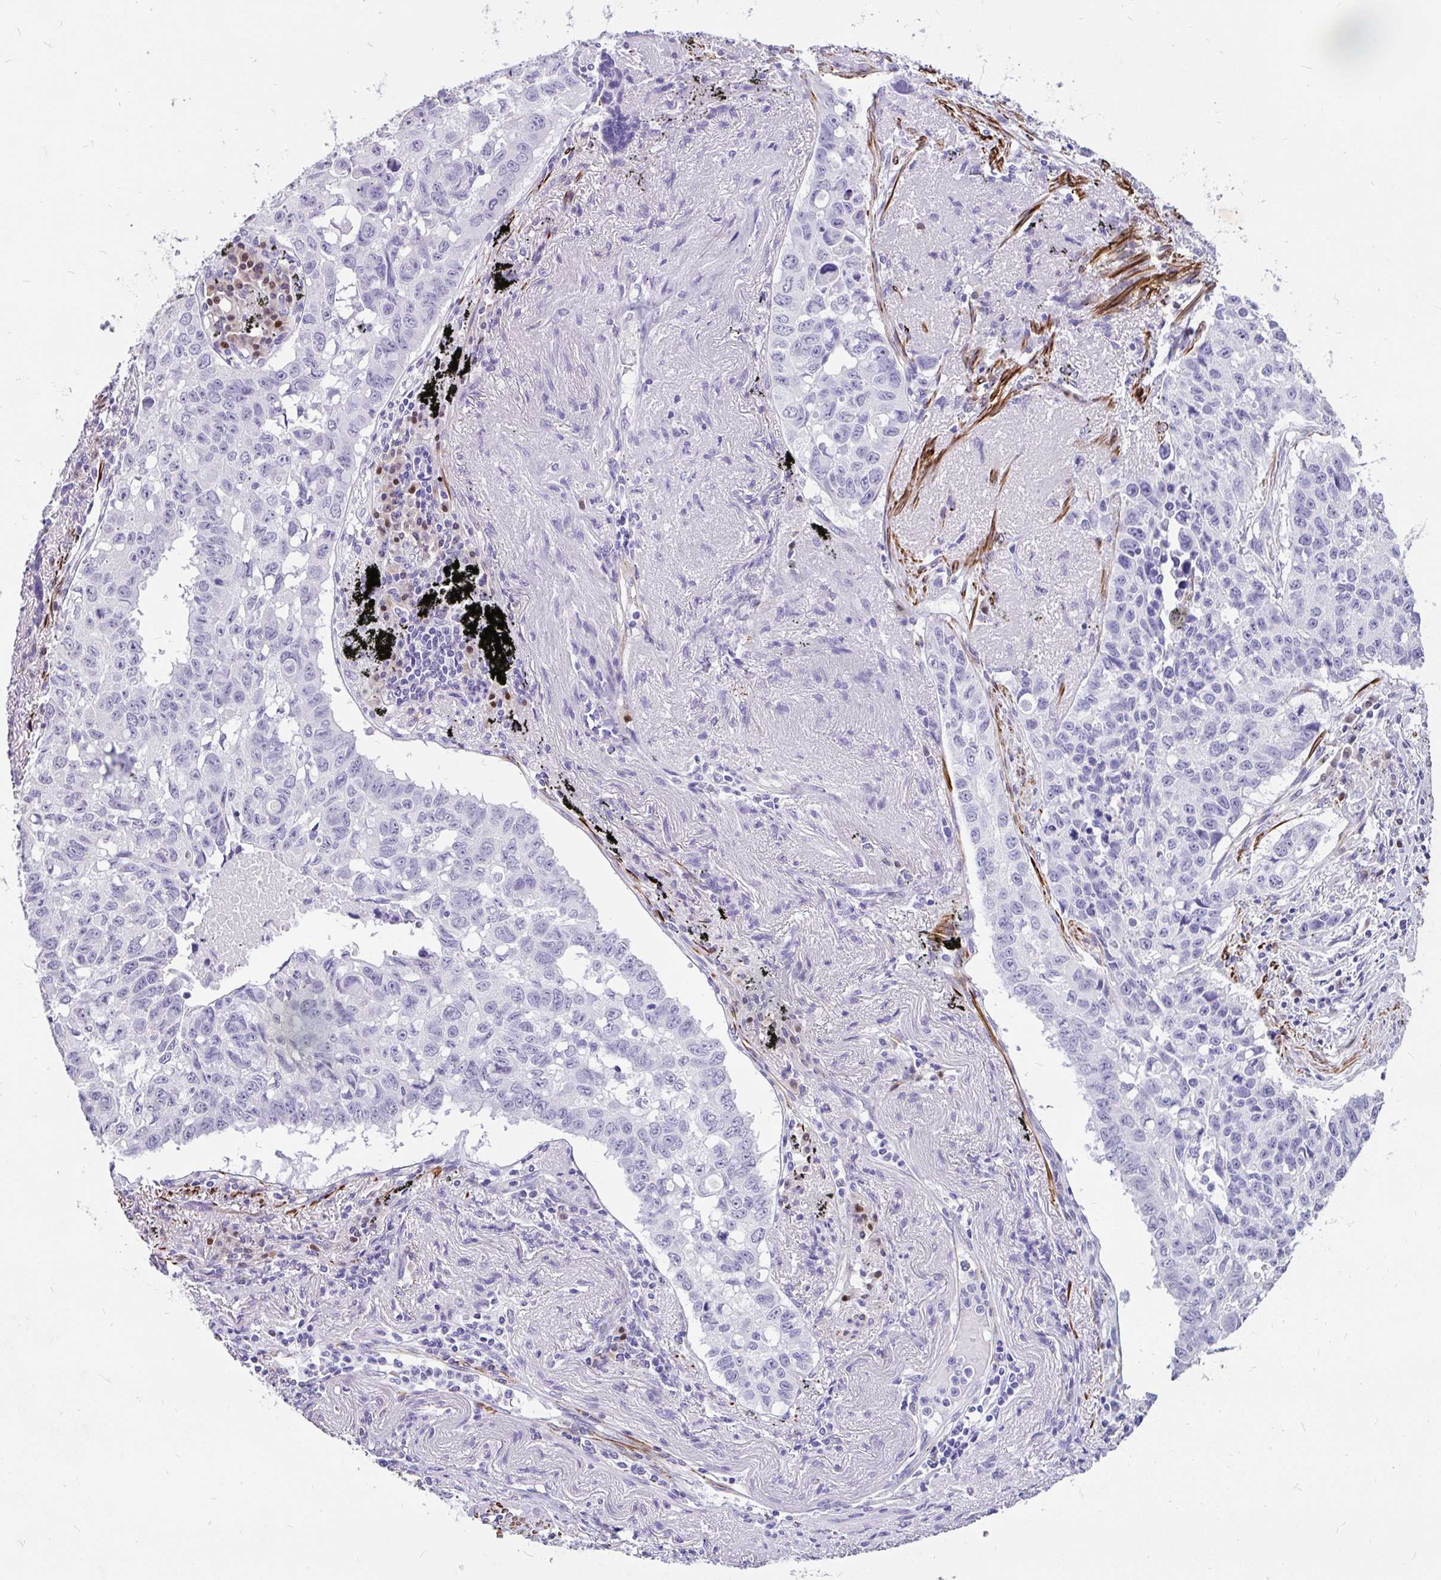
{"staining": {"intensity": "negative", "quantity": "none", "location": "none"}, "tissue": "lung cancer", "cell_type": "Tumor cells", "image_type": "cancer", "snomed": [{"axis": "morphology", "description": "Squamous cell carcinoma, NOS"}, {"axis": "topography", "description": "Lung"}], "caption": "Immunohistochemical staining of human lung cancer (squamous cell carcinoma) demonstrates no significant staining in tumor cells.", "gene": "EML5", "patient": {"sex": "male", "age": 60}}